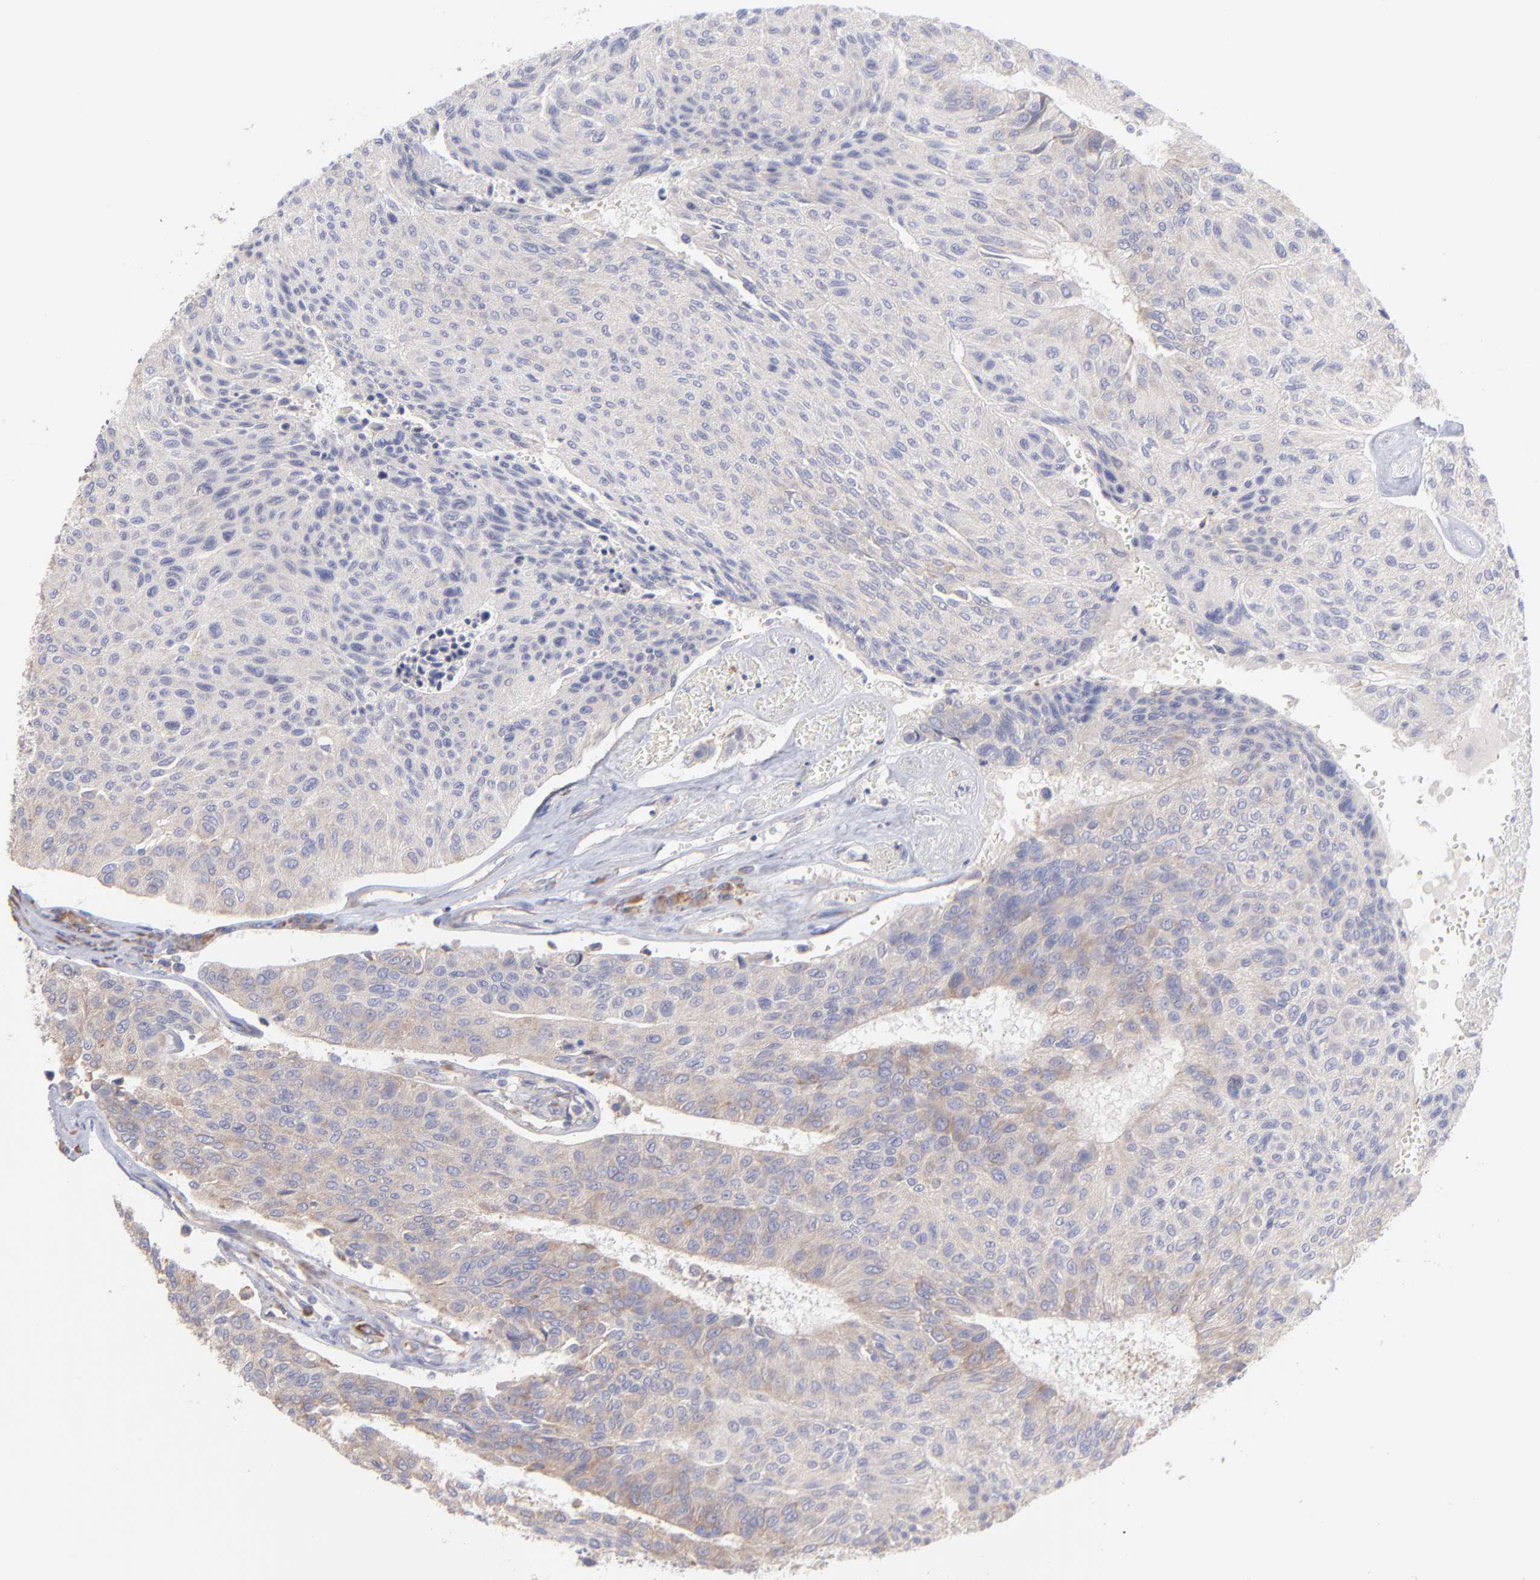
{"staining": {"intensity": "negative", "quantity": "none", "location": "none"}, "tissue": "urothelial cancer", "cell_type": "Tumor cells", "image_type": "cancer", "snomed": [{"axis": "morphology", "description": "Urothelial carcinoma, High grade"}, {"axis": "topography", "description": "Urinary bladder"}], "caption": "Immunohistochemical staining of human high-grade urothelial carcinoma shows no significant positivity in tumor cells. (Brightfield microscopy of DAB (3,3'-diaminobenzidine) immunohistochemistry at high magnification).", "gene": "RPLP0", "patient": {"sex": "male", "age": 66}}